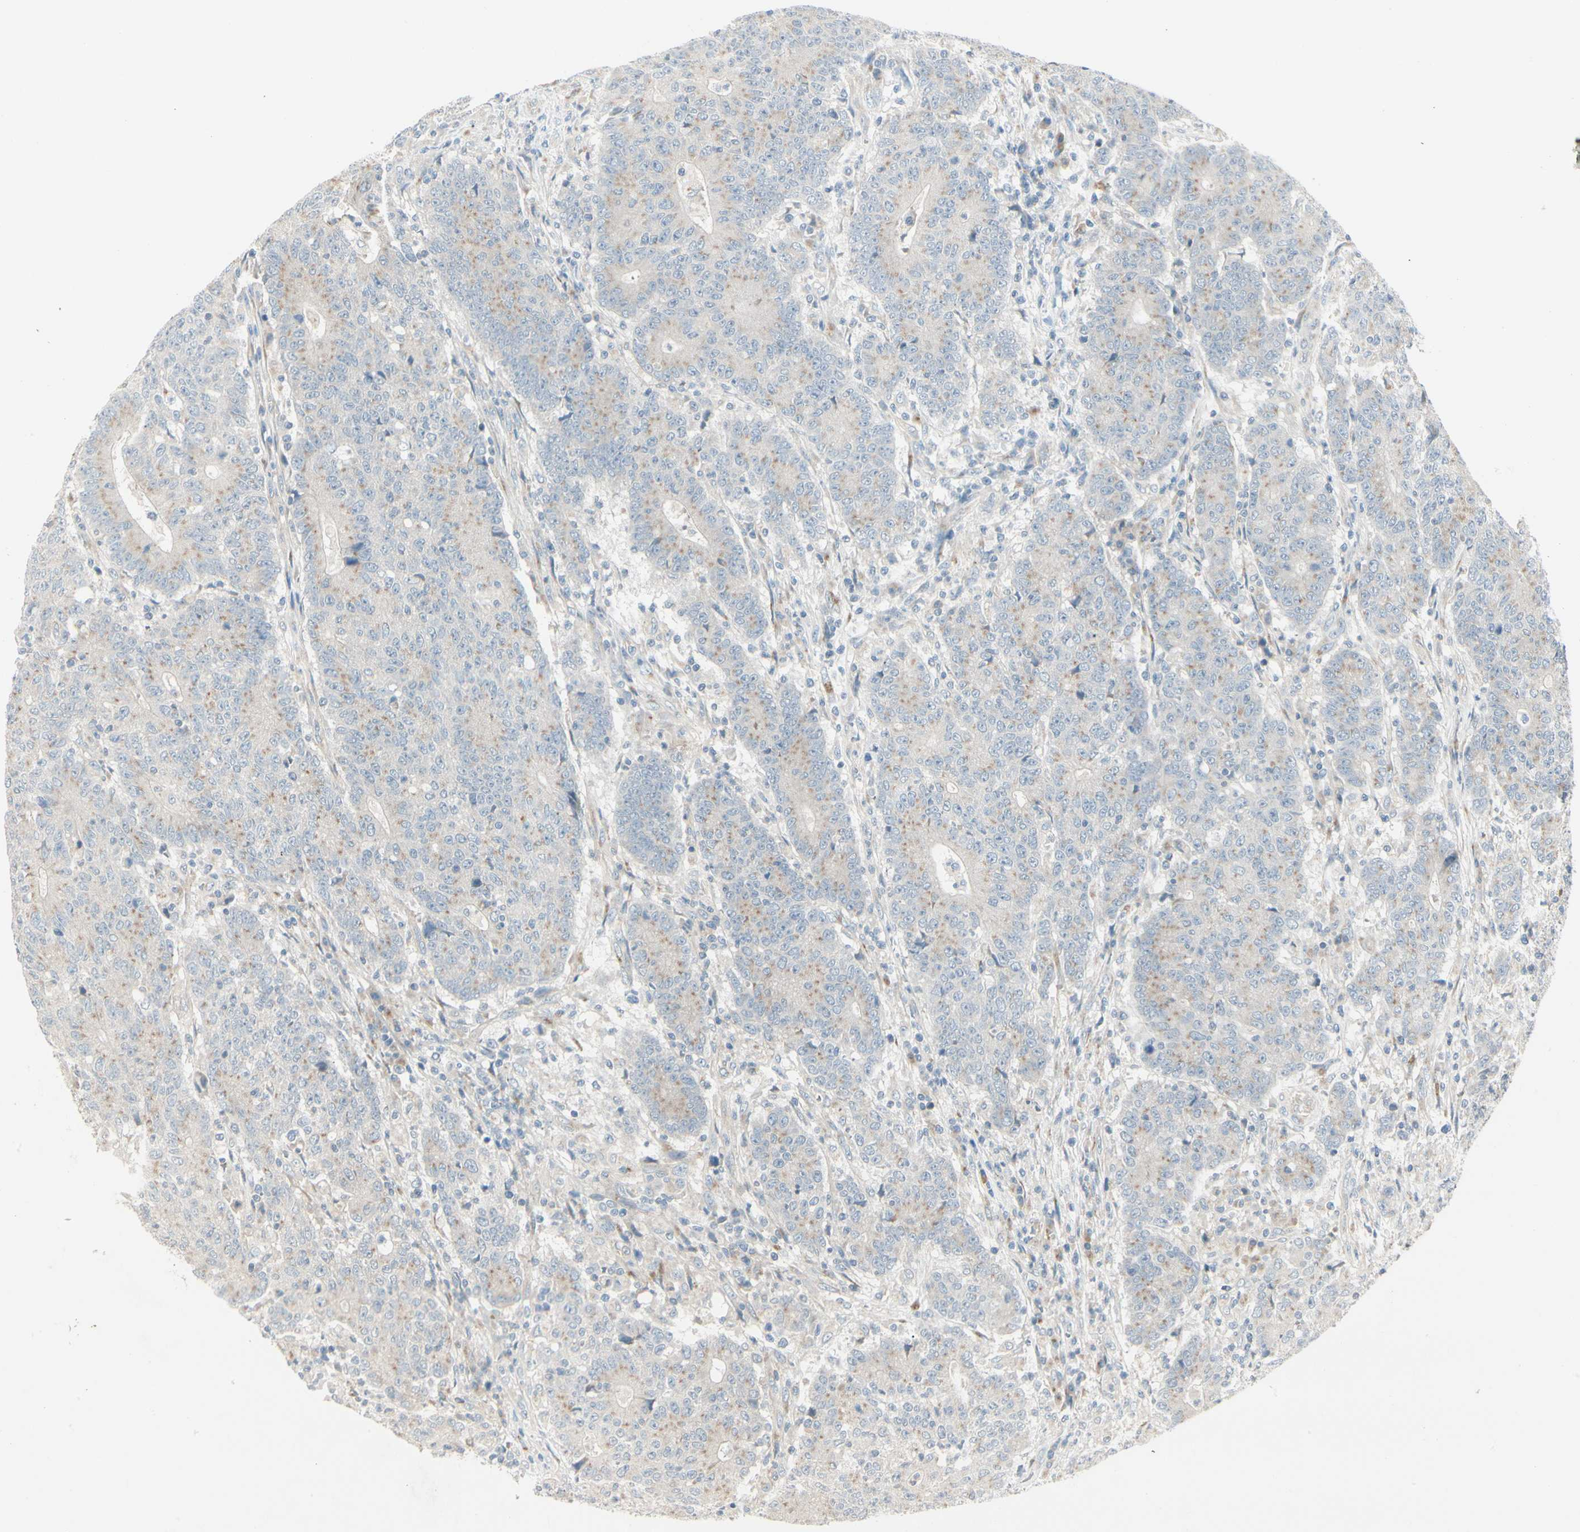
{"staining": {"intensity": "weak", "quantity": ">75%", "location": "cytoplasmic/membranous"}, "tissue": "colorectal cancer", "cell_type": "Tumor cells", "image_type": "cancer", "snomed": [{"axis": "morphology", "description": "Normal tissue, NOS"}, {"axis": "morphology", "description": "Adenocarcinoma, NOS"}, {"axis": "topography", "description": "Colon"}], "caption": "Colorectal cancer (adenocarcinoma) stained with immunohistochemistry (IHC) reveals weak cytoplasmic/membranous staining in approximately >75% of tumor cells.", "gene": "ABCA3", "patient": {"sex": "female", "age": 75}}